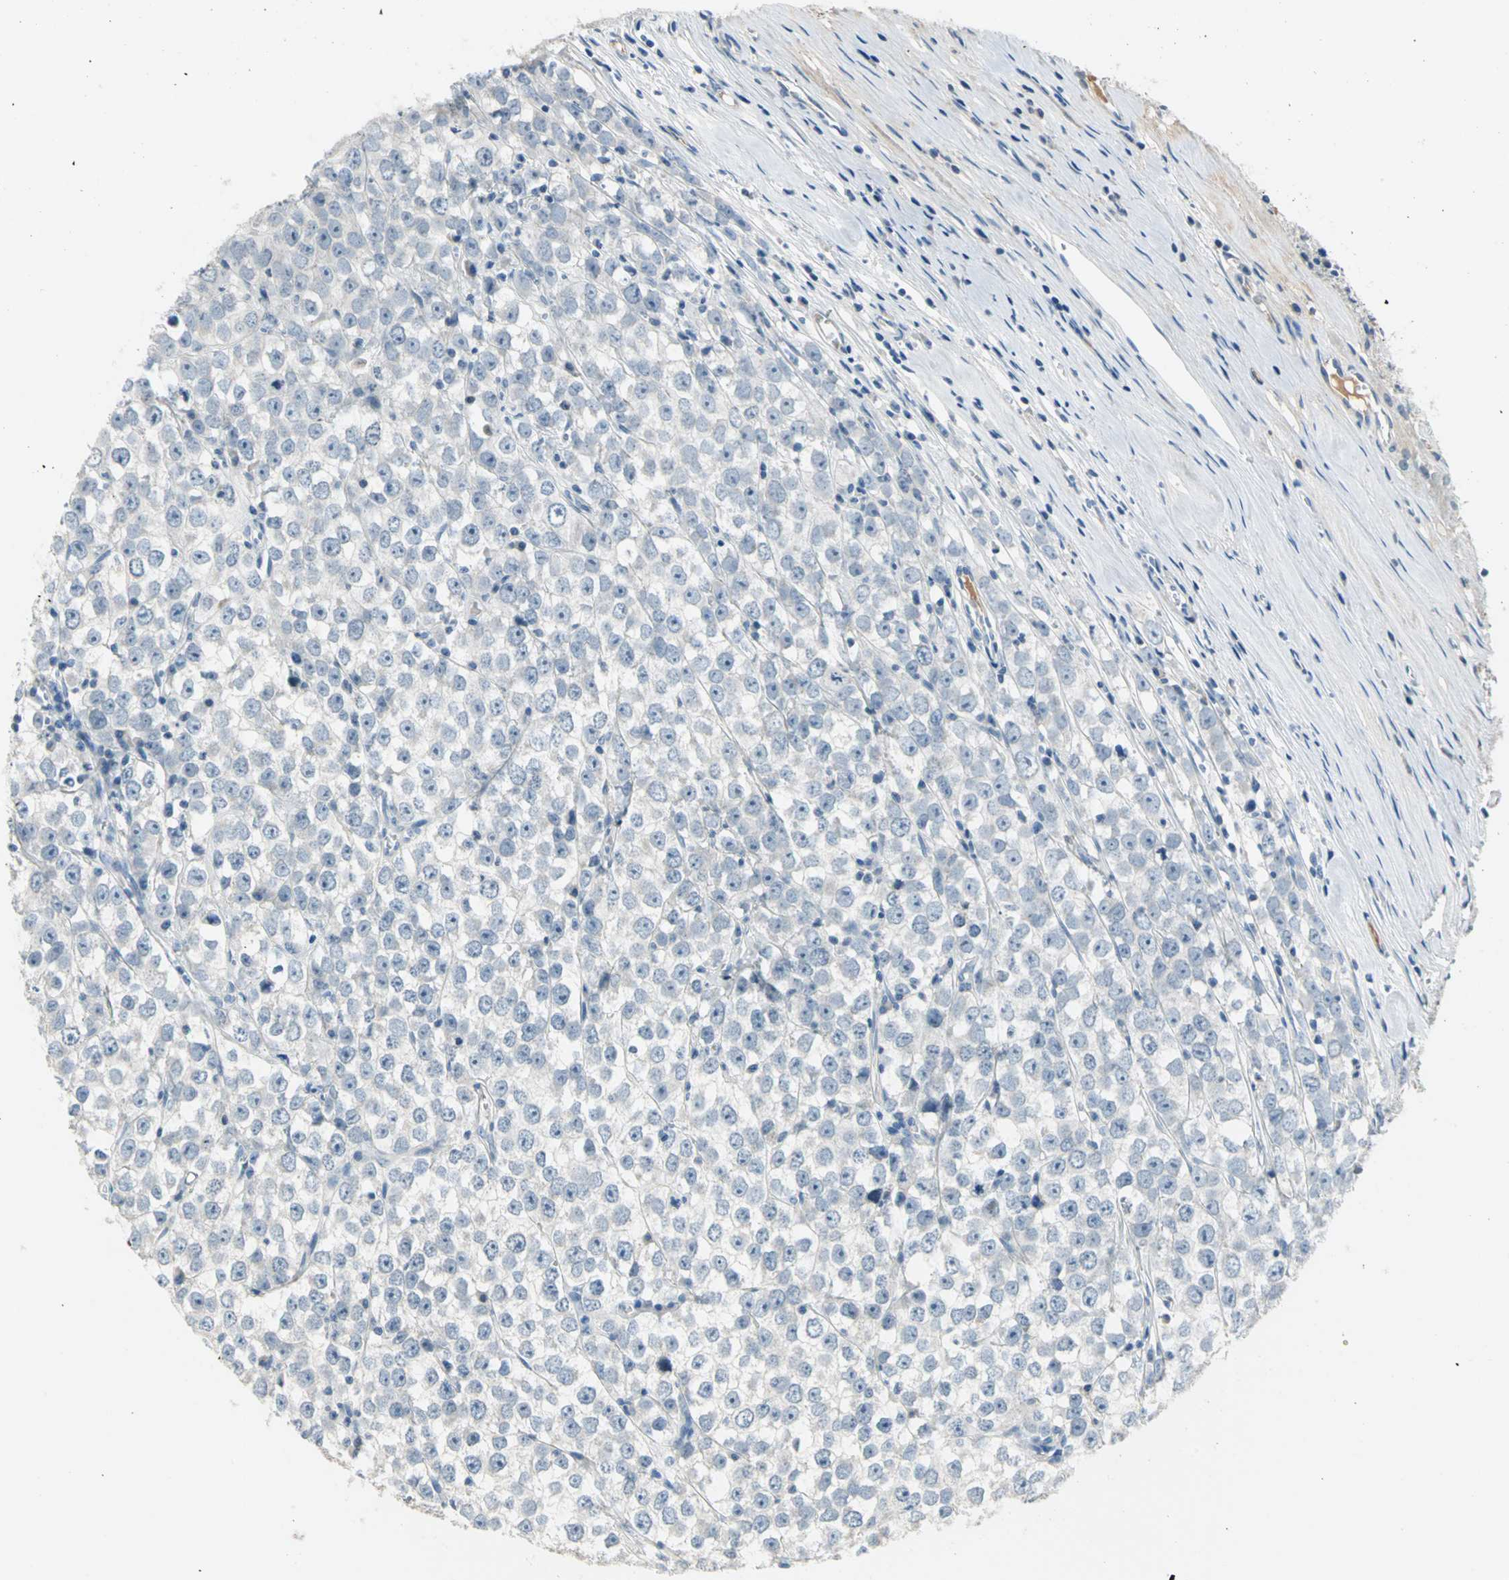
{"staining": {"intensity": "negative", "quantity": "none", "location": "none"}, "tissue": "testis cancer", "cell_type": "Tumor cells", "image_type": "cancer", "snomed": [{"axis": "morphology", "description": "Seminoma, NOS"}, {"axis": "morphology", "description": "Carcinoma, Embryonal, NOS"}, {"axis": "topography", "description": "Testis"}], "caption": "High magnification brightfield microscopy of testis embryonal carcinoma stained with DAB (brown) and counterstained with hematoxylin (blue): tumor cells show no significant positivity.", "gene": "ZIC1", "patient": {"sex": "male", "age": 52}}